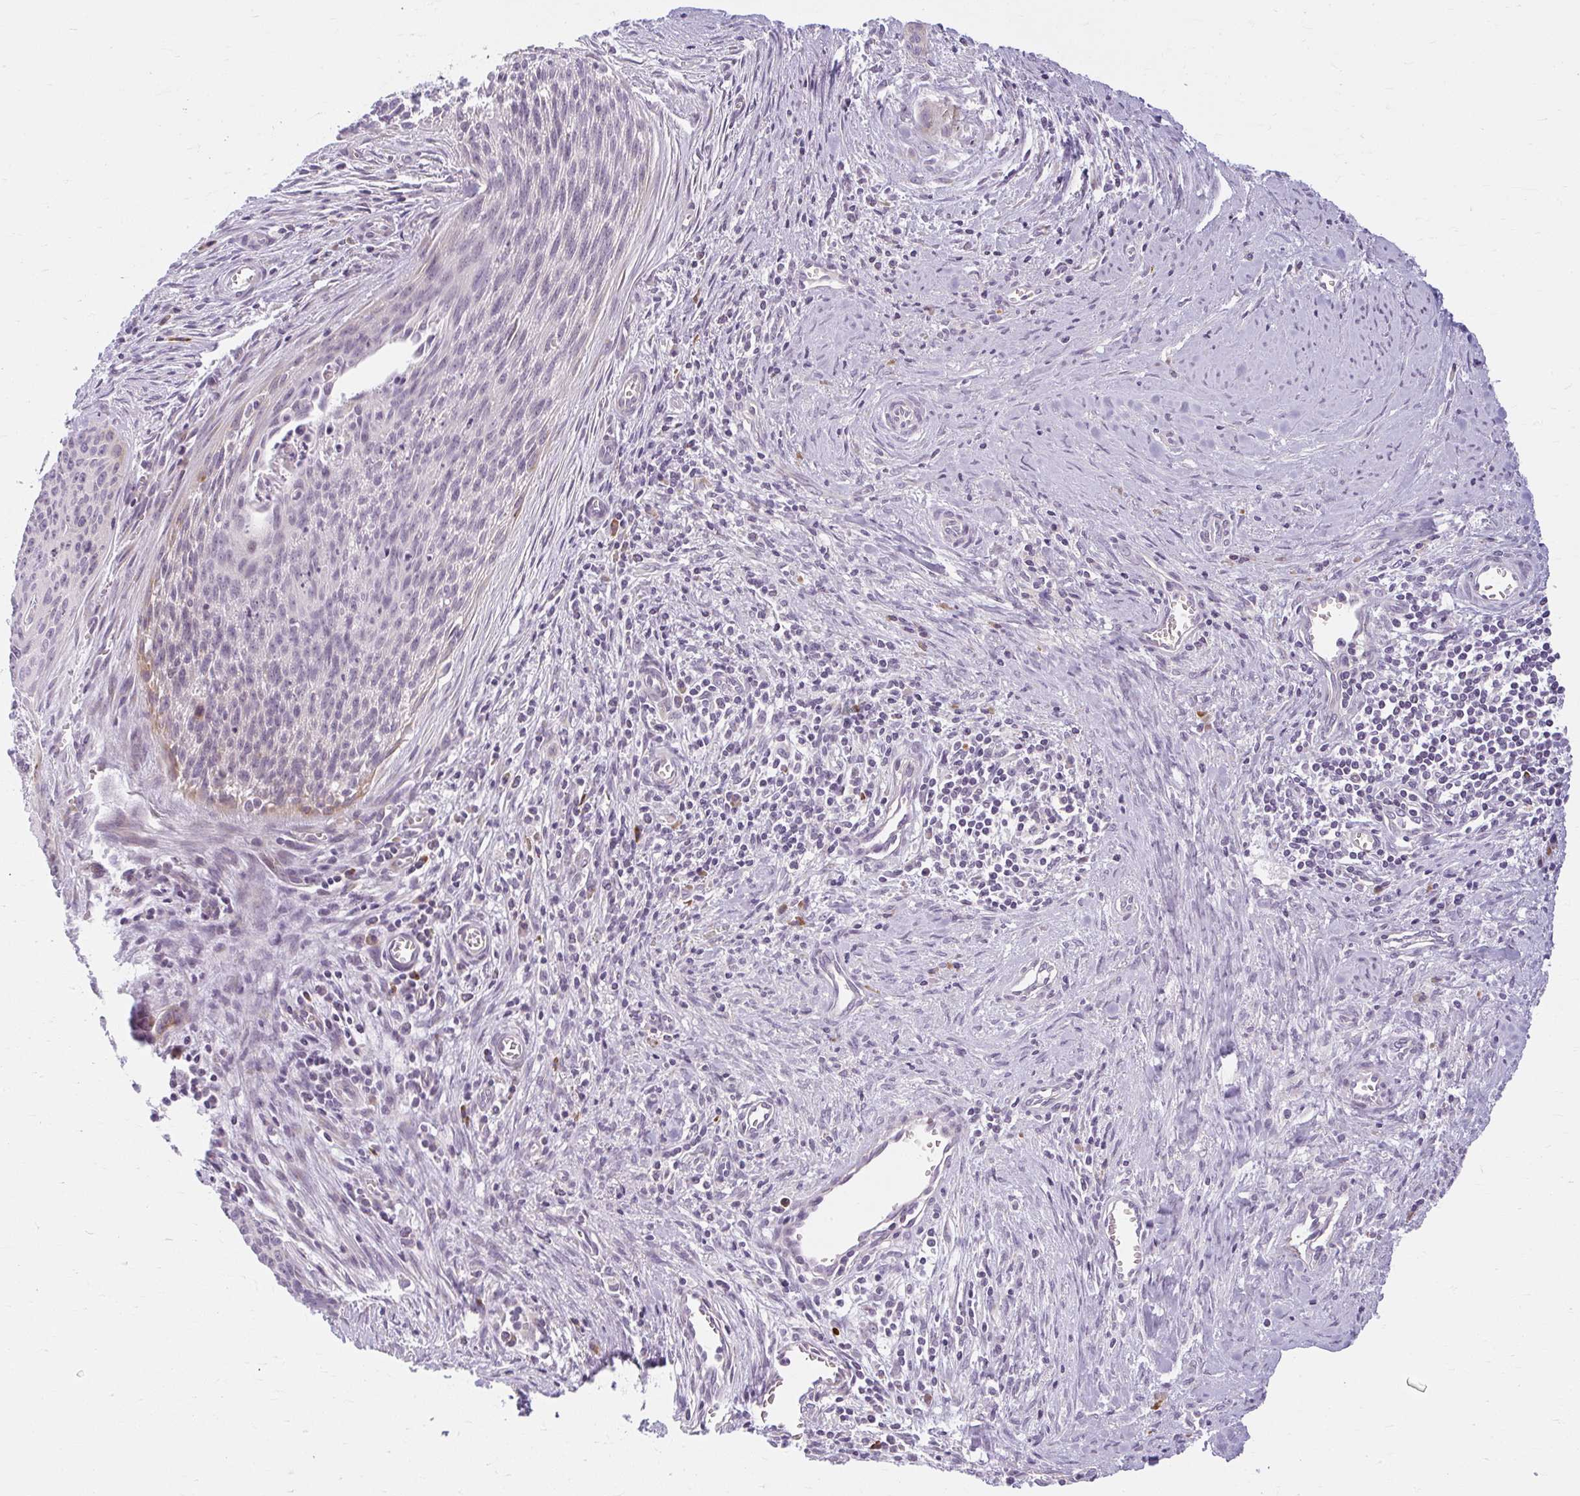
{"staining": {"intensity": "negative", "quantity": "none", "location": "none"}, "tissue": "cervical cancer", "cell_type": "Tumor cells", "image_type": "cancer", "snomed": [{"axis": "morphology", "description": "Squamous cell carcinoma, NOS"}, {"axis": "topography", "description": "Cervix"}], "caption": "Tumor cells show no significant protein expression in squamous cell carcinoma (cervical).", "gene": "ZFYVE26", "patient": {"sex": "female", "age": 55}}